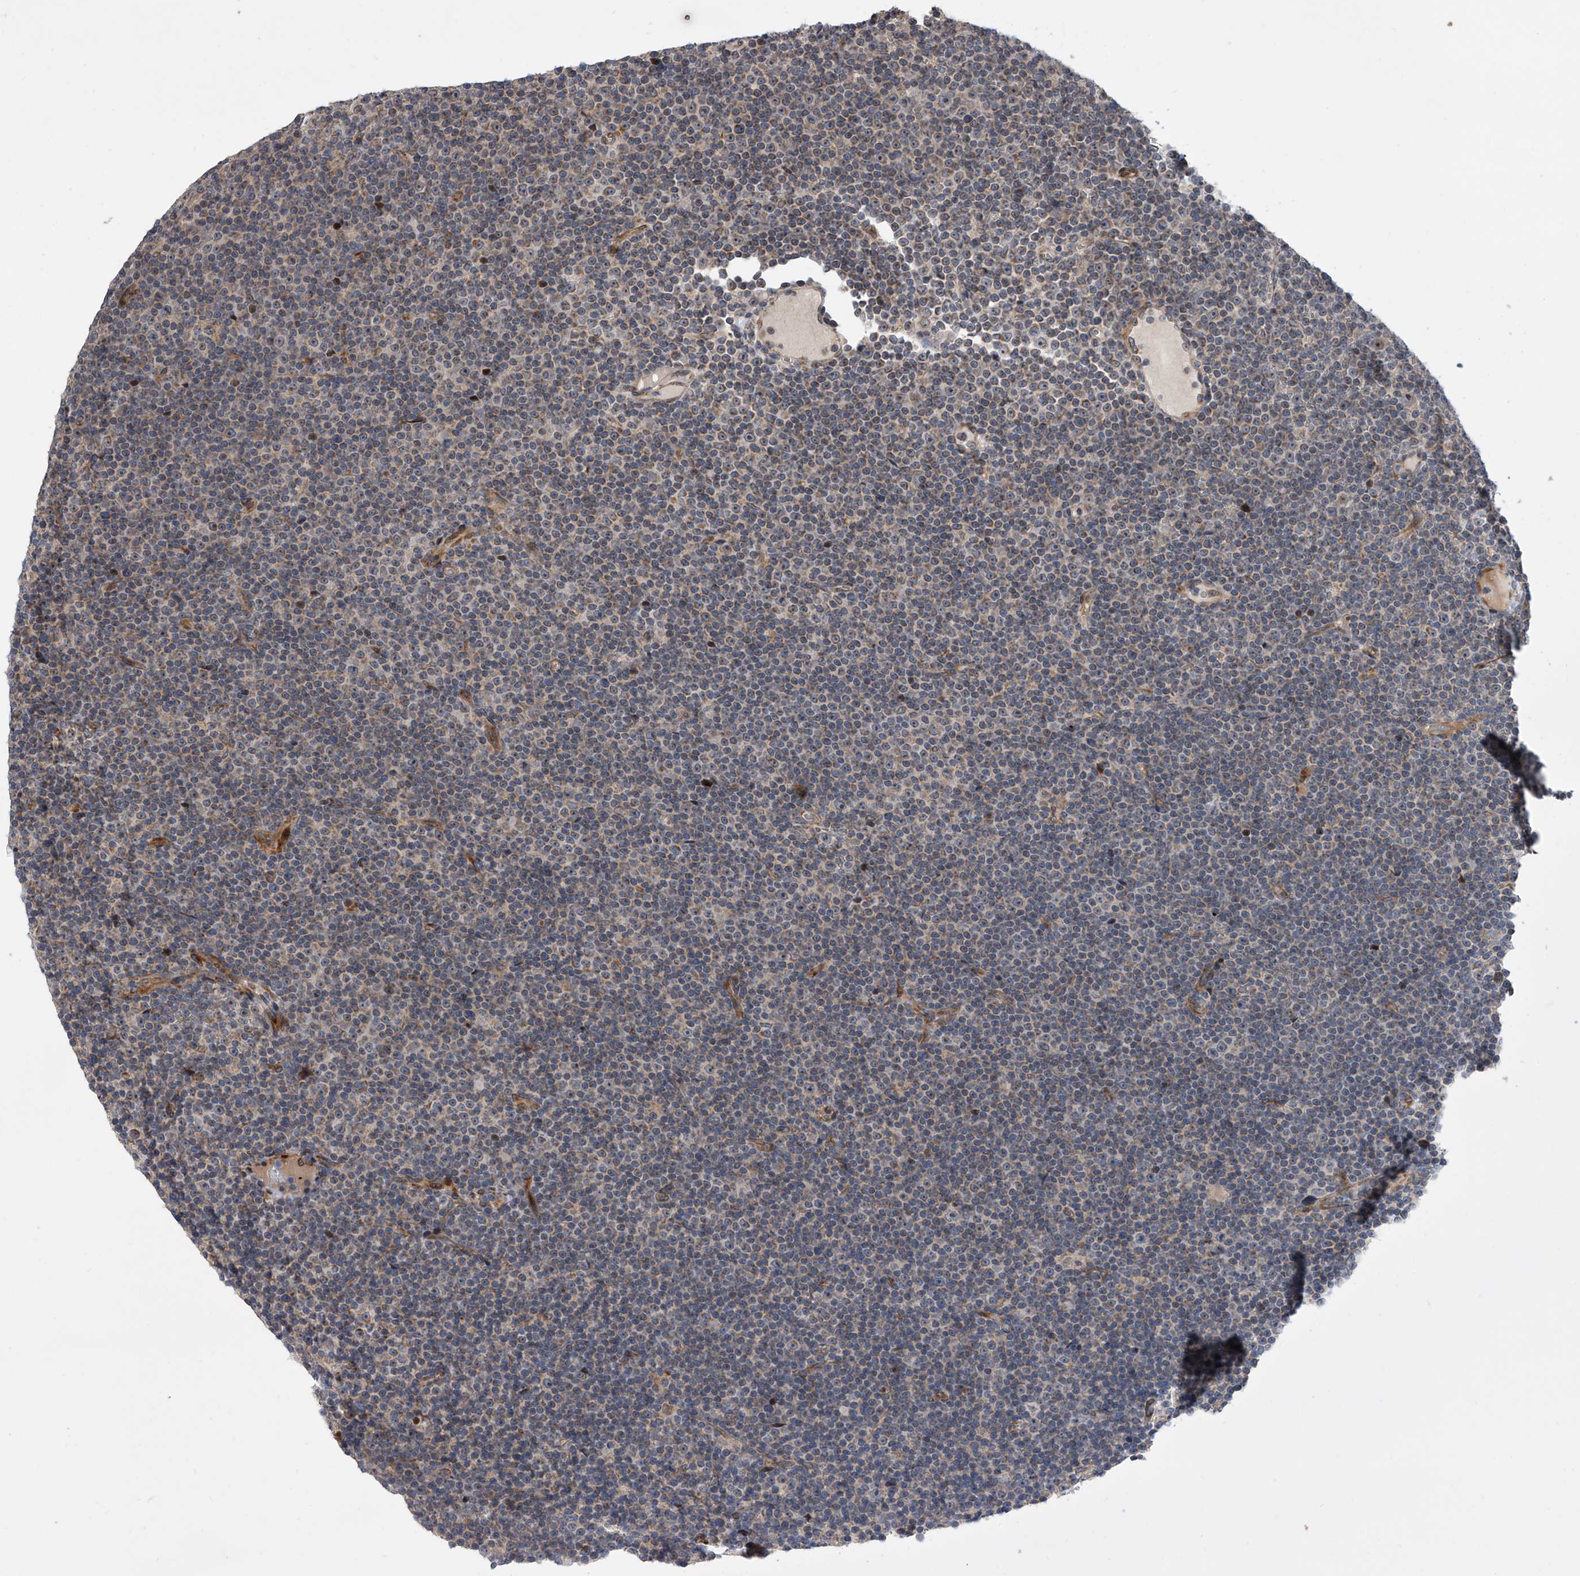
{"staining": {"intensity": "negative", "quantity": "none", "location": "none"}, "tissue": "lymphoma", "cell_type": "Tumor cells", "image_type": "cancer", "snomed": [{"axis": "morphology", "description": "Malignant lymphoma, non-Hodgkin's type, Low grade"}, {"axis": "topography", "description": "Lymph node"}], "caption": "This is an immunohistochemistry (IHC) micrograph of human malignant lymphoma, non-Hodgkin's type (low-grade). There is no positivity in tumor cells.", "gene": "DLGAP2", "patient": {"sex": "female", "age": 67}}